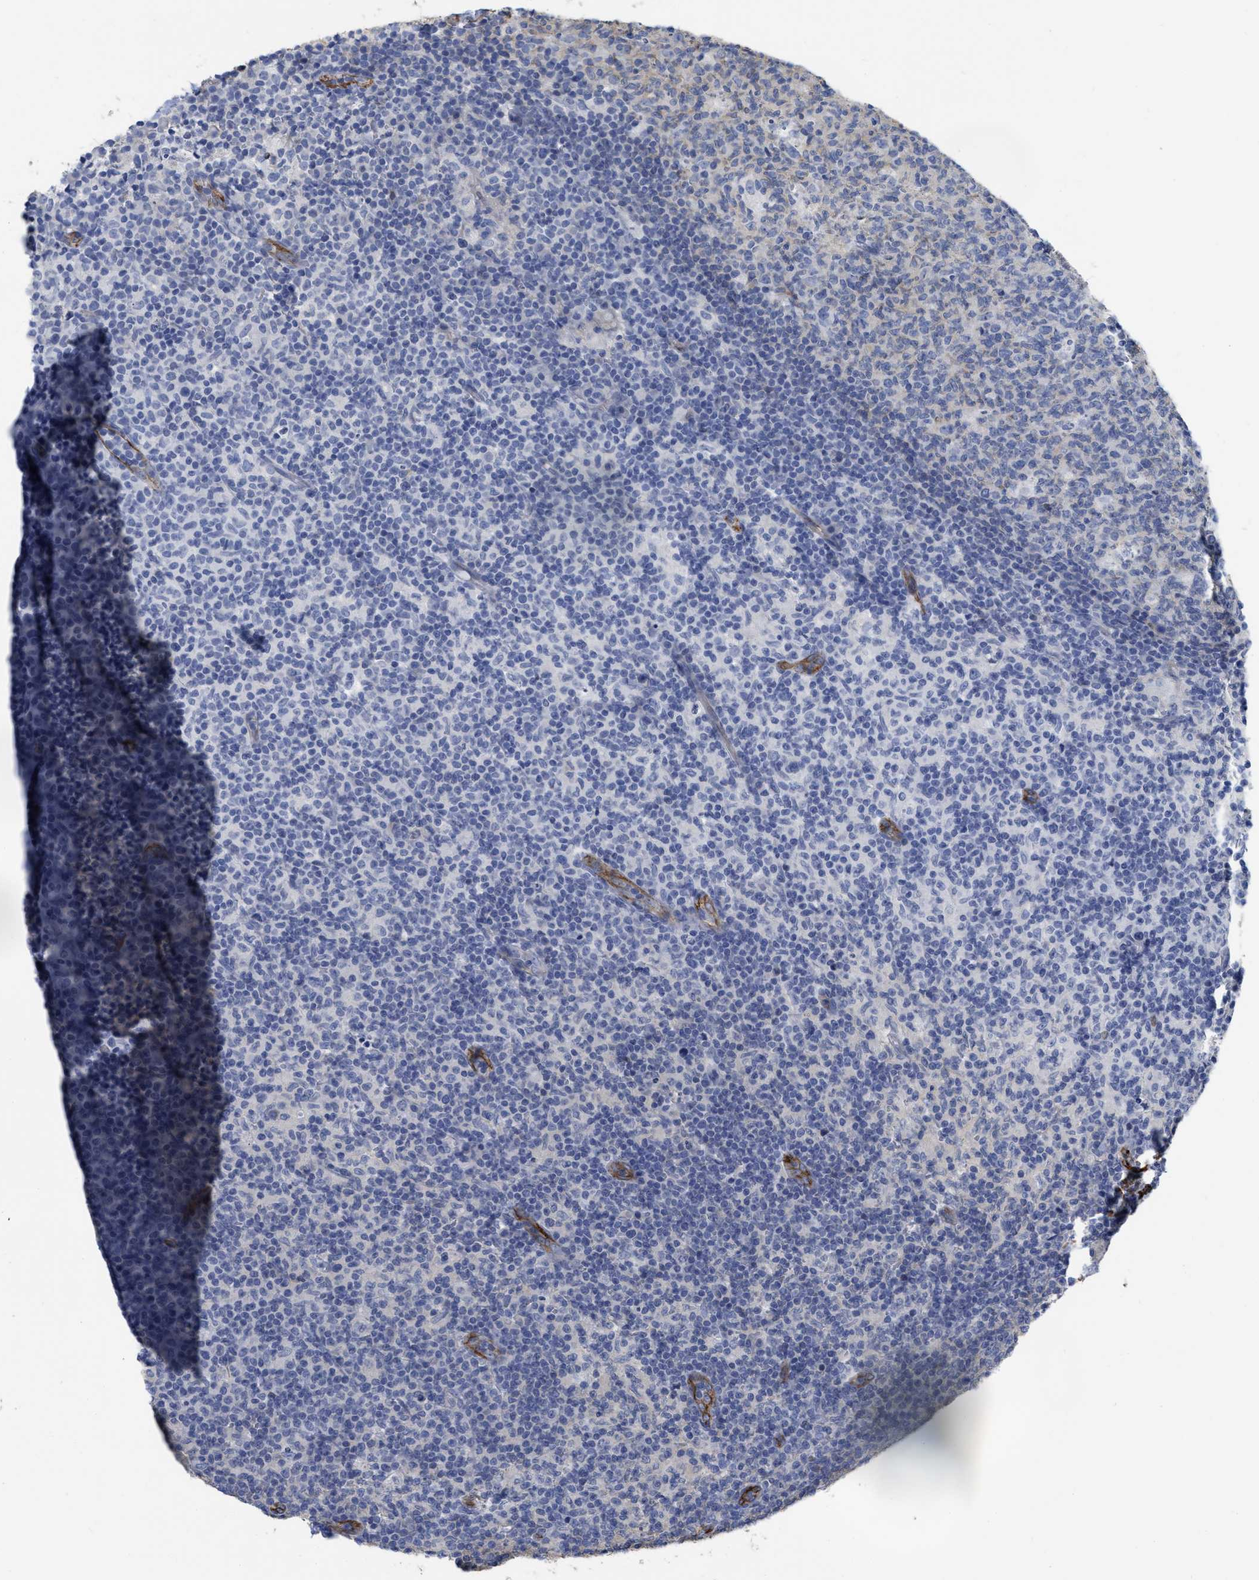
{"staining": {"intensity": "negative", "quantity": "none", "location": "none"}, "tissue": "lymph node", "cell_type": "Germinal center cells", "image_type": "normal", "snomed": [{"axis": "morphology", "description": "Normal tissue, NOS"}, {"axis": "morphology", "description": "Inflammation, NOS"}, {"axis": "topography", "description": "Lymph node"}], "caption": "DAB immunohistochemical staining of normal human lymph node shows no significant positivity in germinal center cells.", "gene": "ACKR1", "patient": {"sex": "male", "age": 55}}